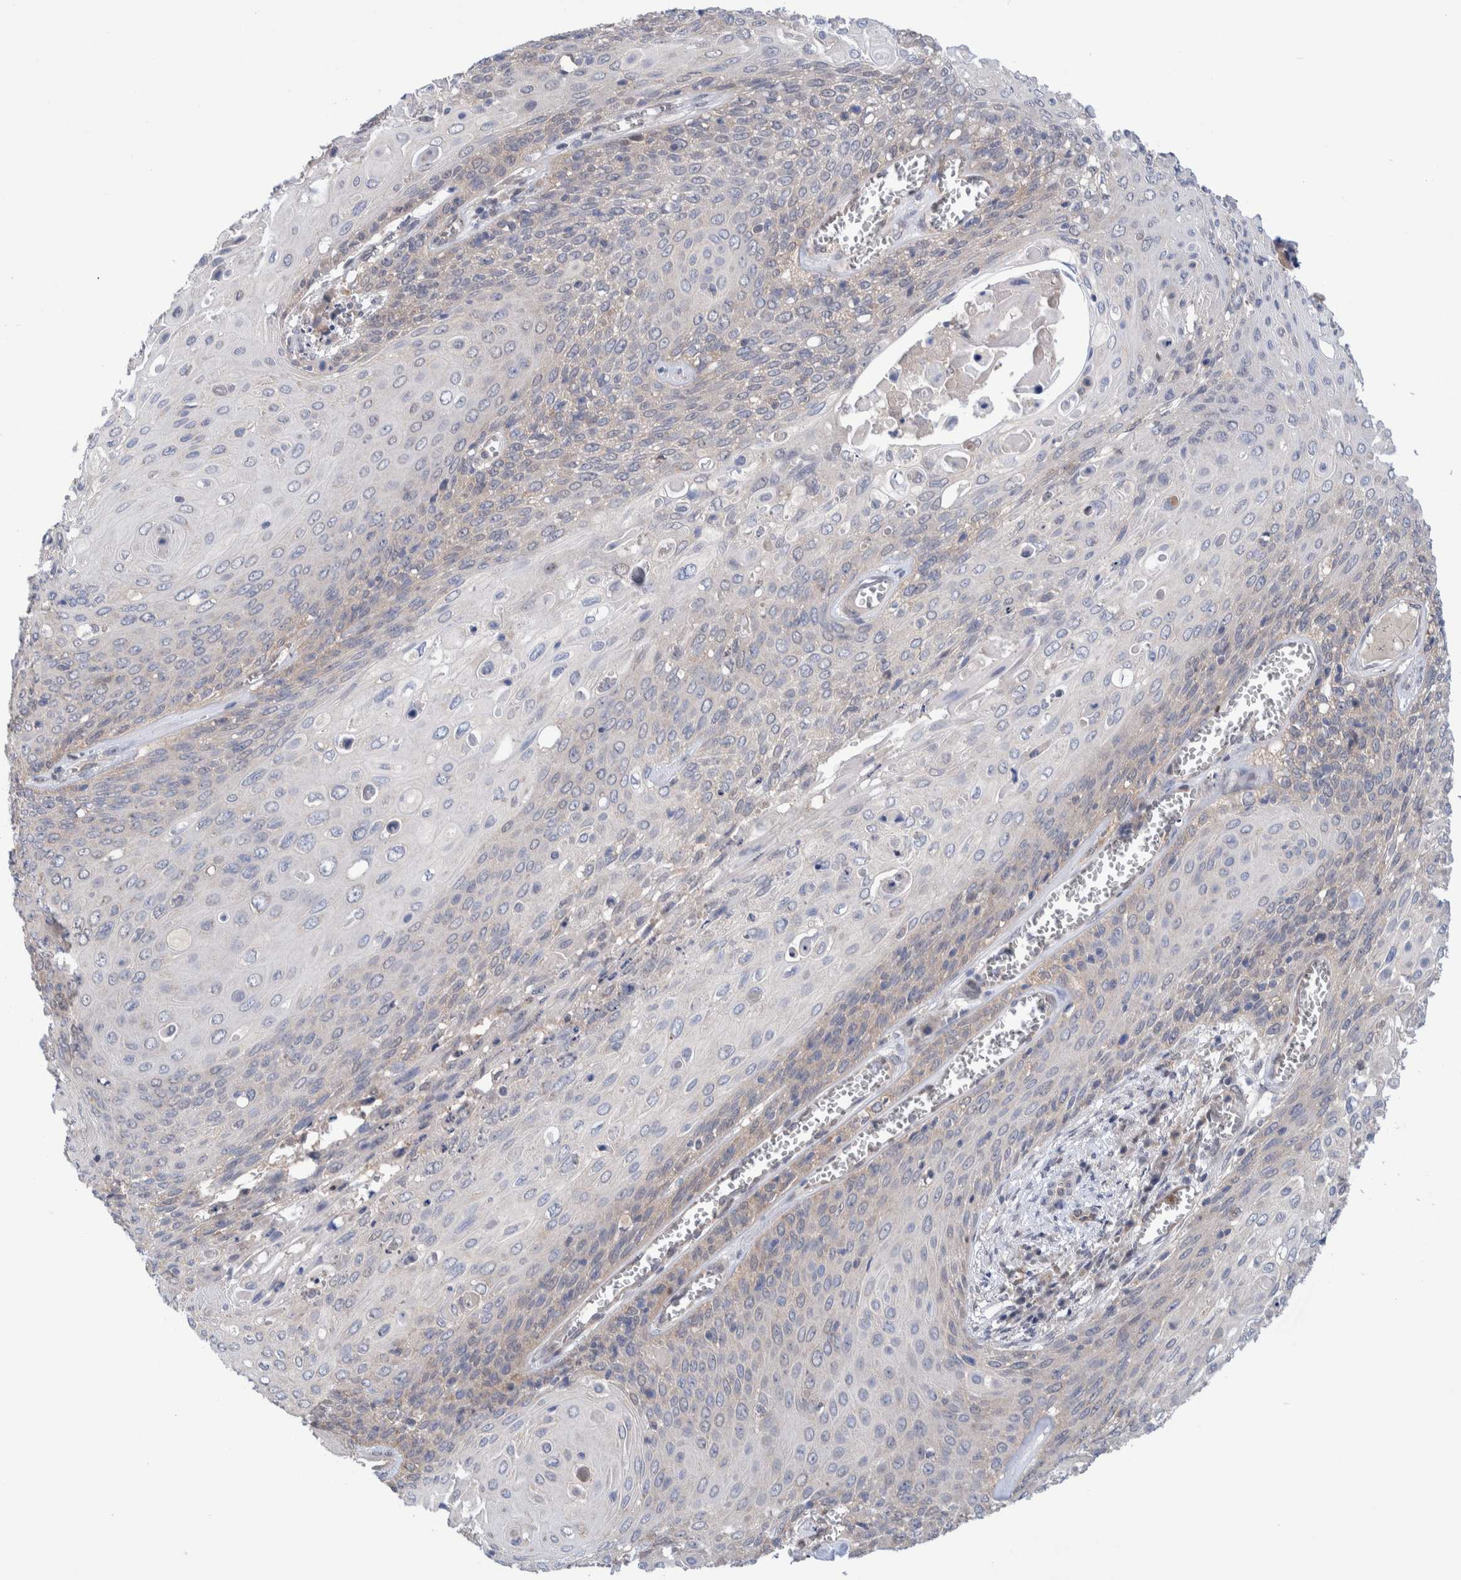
{"staining": {"intensity": "weak", "quantity": "<25%", "location": "cytoplasmic/membranous"}, "tissue": "cervical cancer", "cell_type": "Tumor cells", "image_type": "cancer", "snomed": [{"axis": "morphology", "description": "Squamous cell carcinoma, NOS"}, {"axis": "topography", "description": "Cervix"}], "caption": "The photomicrograph displays no significant expression in tumor cells of cervical cancer.", "gene": "PFAS", "patient": {"sex": "female", "age": 39}}